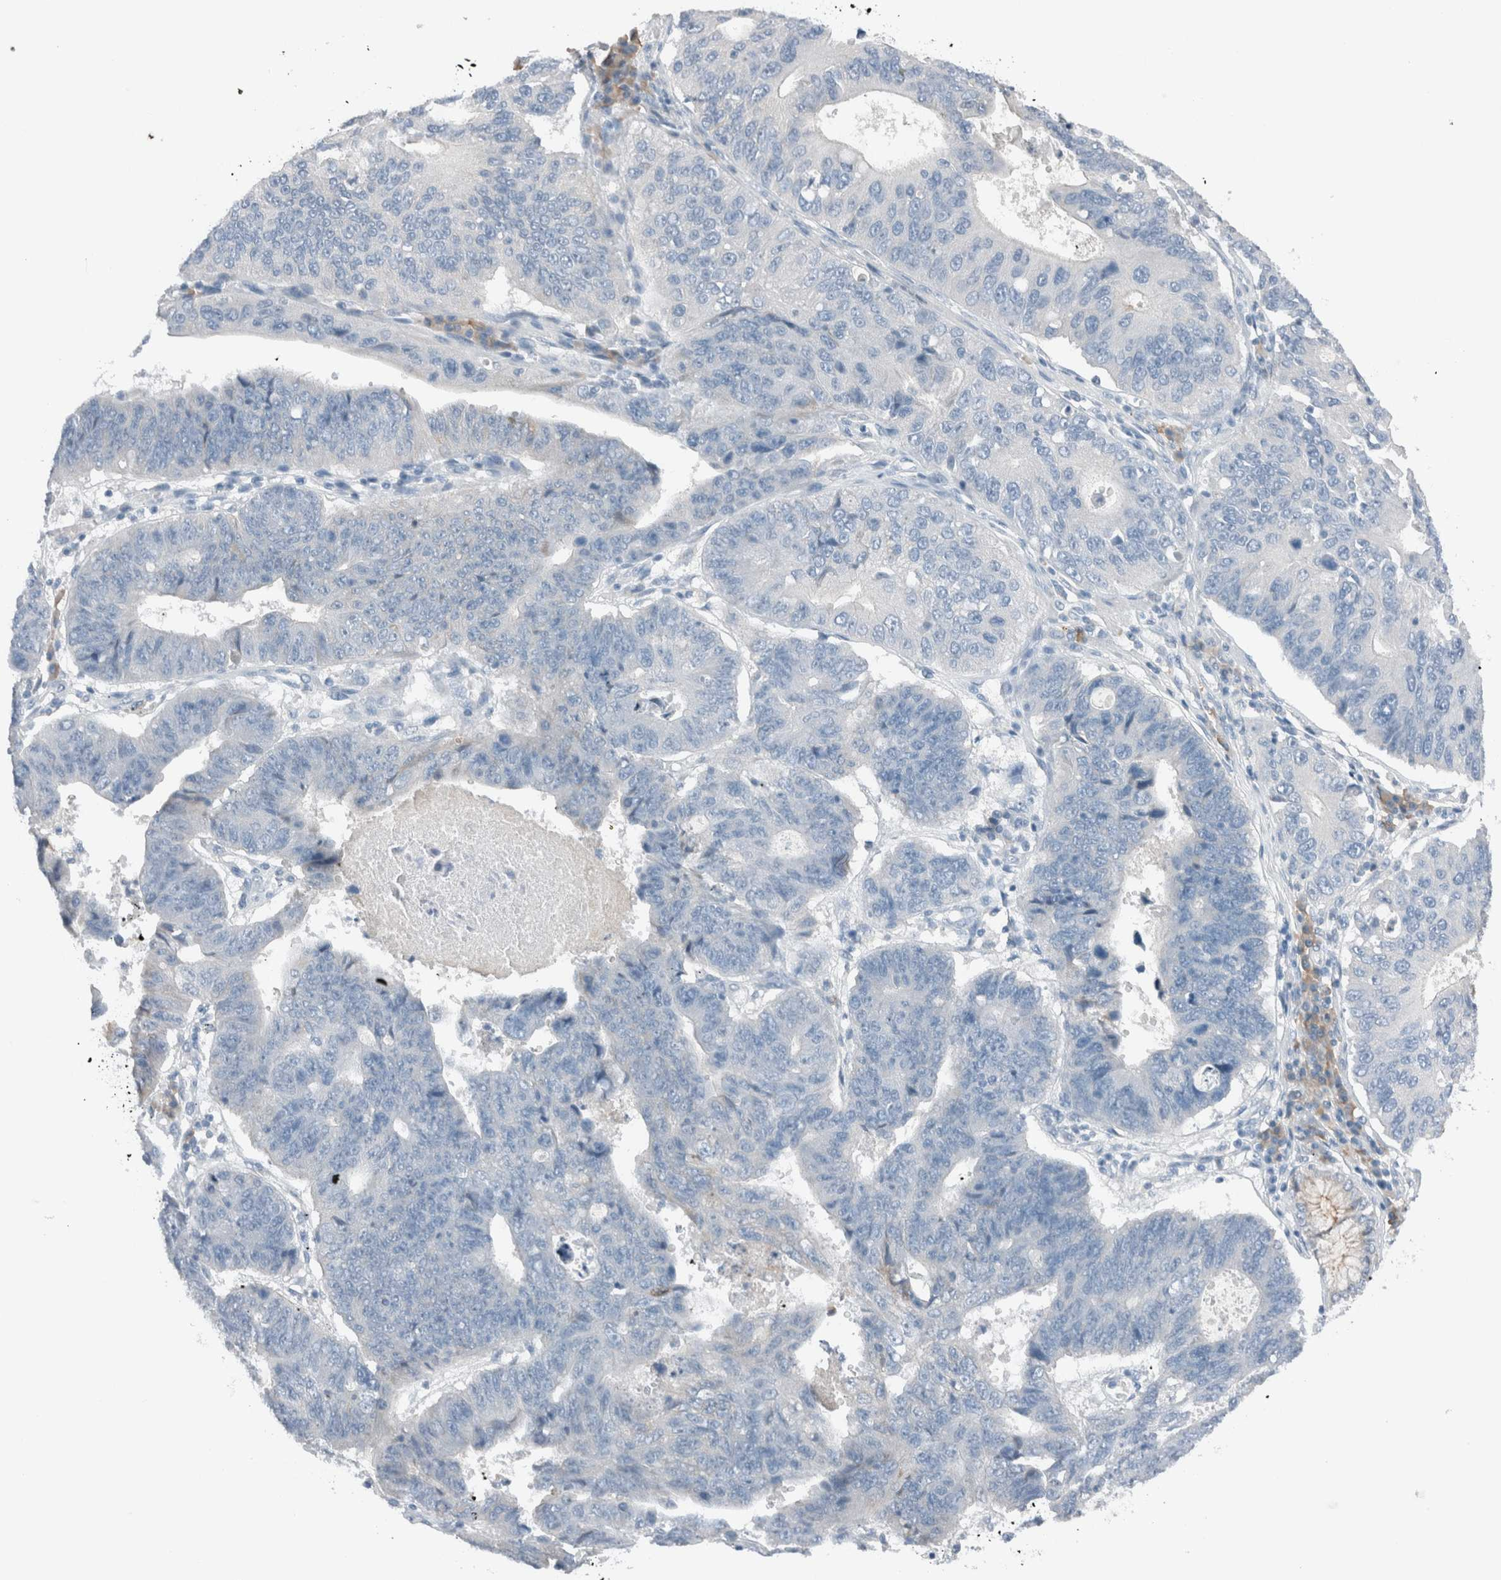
{"staining": {"intensity": "negative", "quantity": "none", "location": "none"}, "tissue": "stomach cancer", "cell_type": "Tumor cells", "image_type": "cancer", "snomed": [{"axis": "morphology", "description": "Adenocarcinoma, NOS"}, {"axis": "topography", "description": "Stomach"}], "caption": "Immunohistochemistry (IHC) of adenocarcinoma (stomach) demonstrates no positivity in tumor cells.", "gene": "DUOX1", "patient": {"sex": "male", "age": 59}}